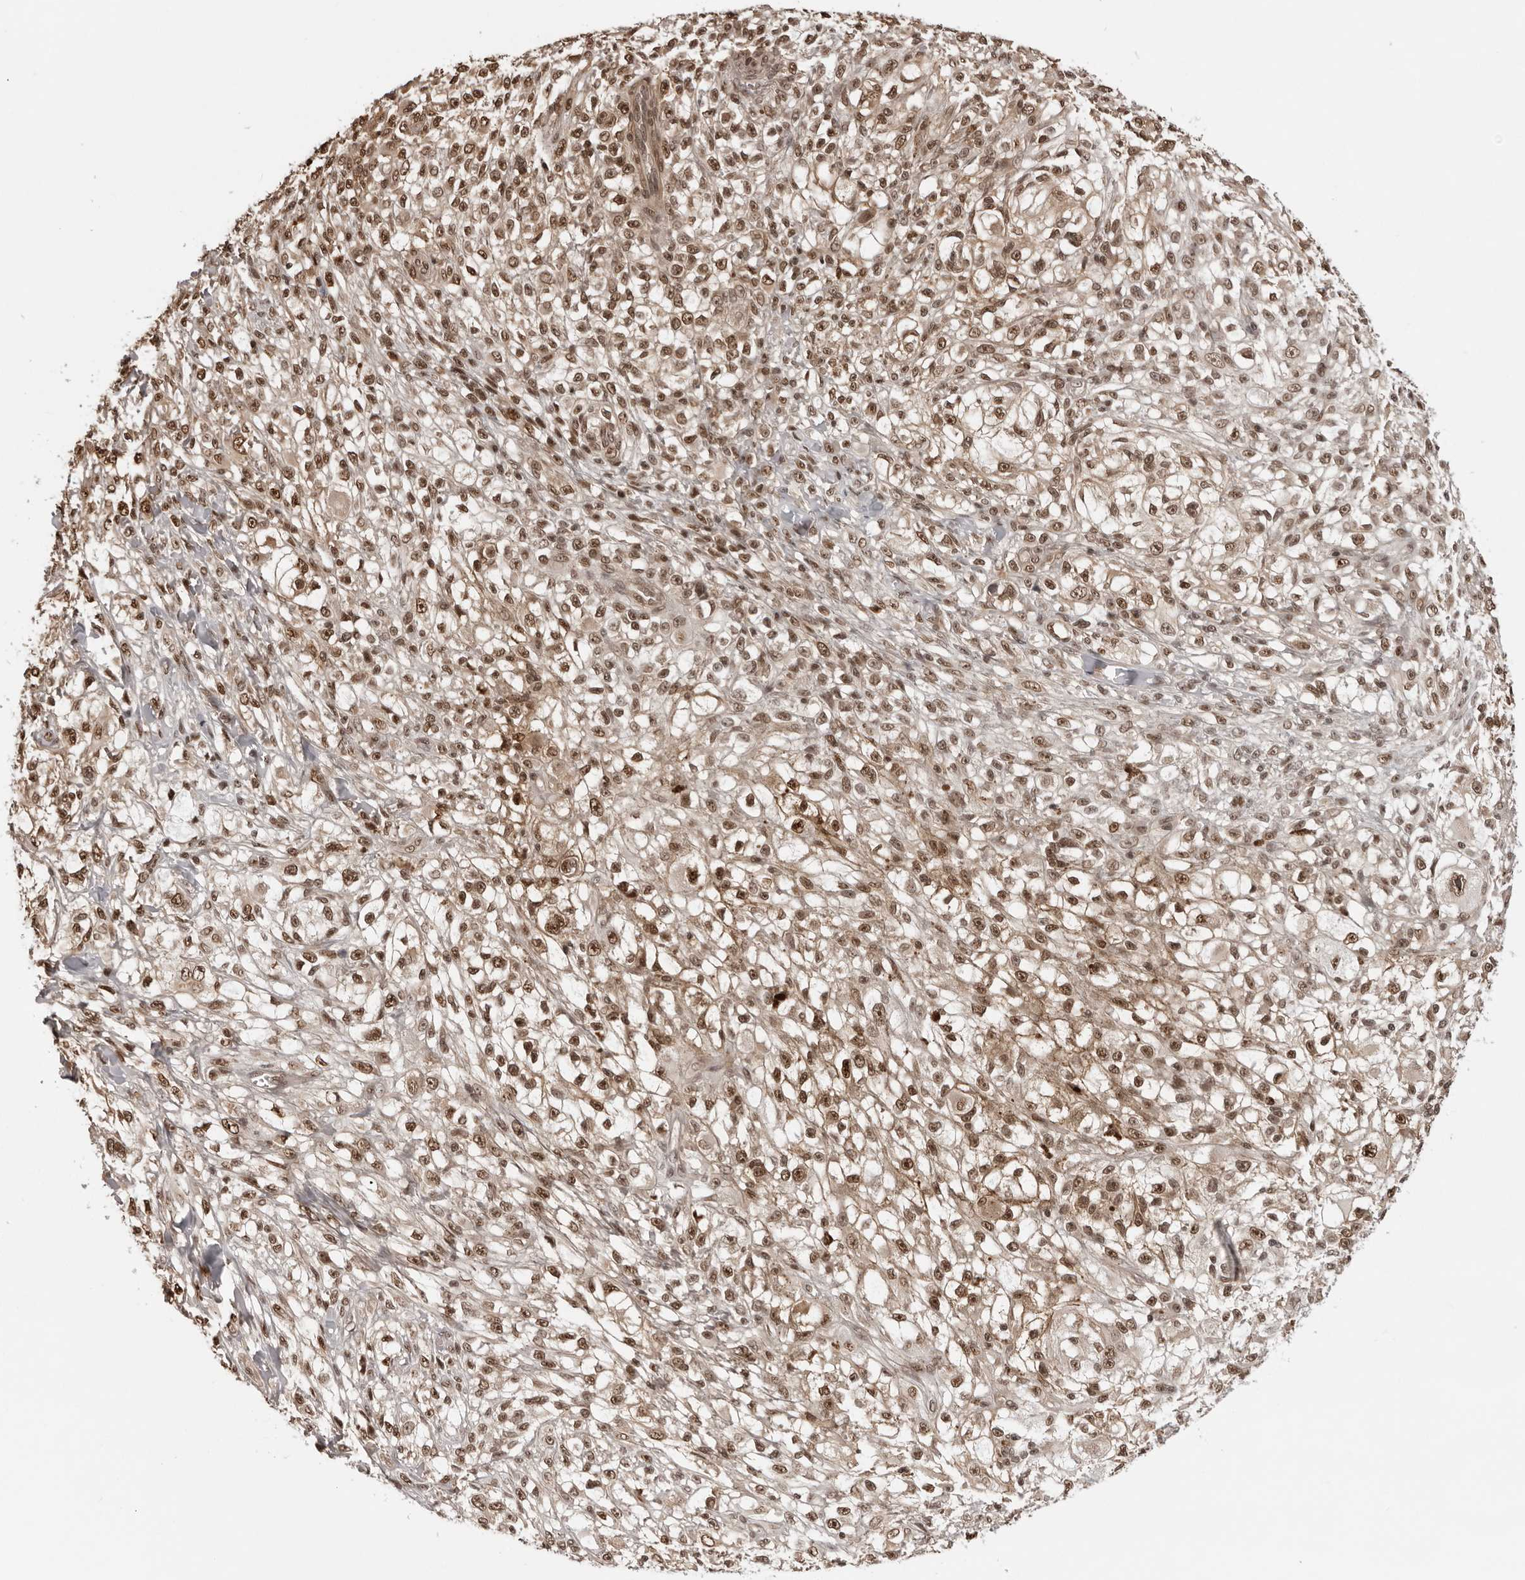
{"staining": {"intensity": "moderate", "quantity": ">75%", "location": "nuclear"}, "tissue": "melanoma", "cell_type": "Tumor cells", "image_type": "cancer", "snomed": [{"axis": "morphology", "description": "Malignant melanoma, NOS"}, {"axis": "topography", "description": "Skin of head"}], "caption": "Melanoma was stained to show a protein in brown. There is medium levels of moderate nuclear positivity in about >75% of tumor cells. (Brightfield microscopy of DAB IHC at high magnification).", "gene": "SDE2", "patient": {"sex": "male", "age": 83}}